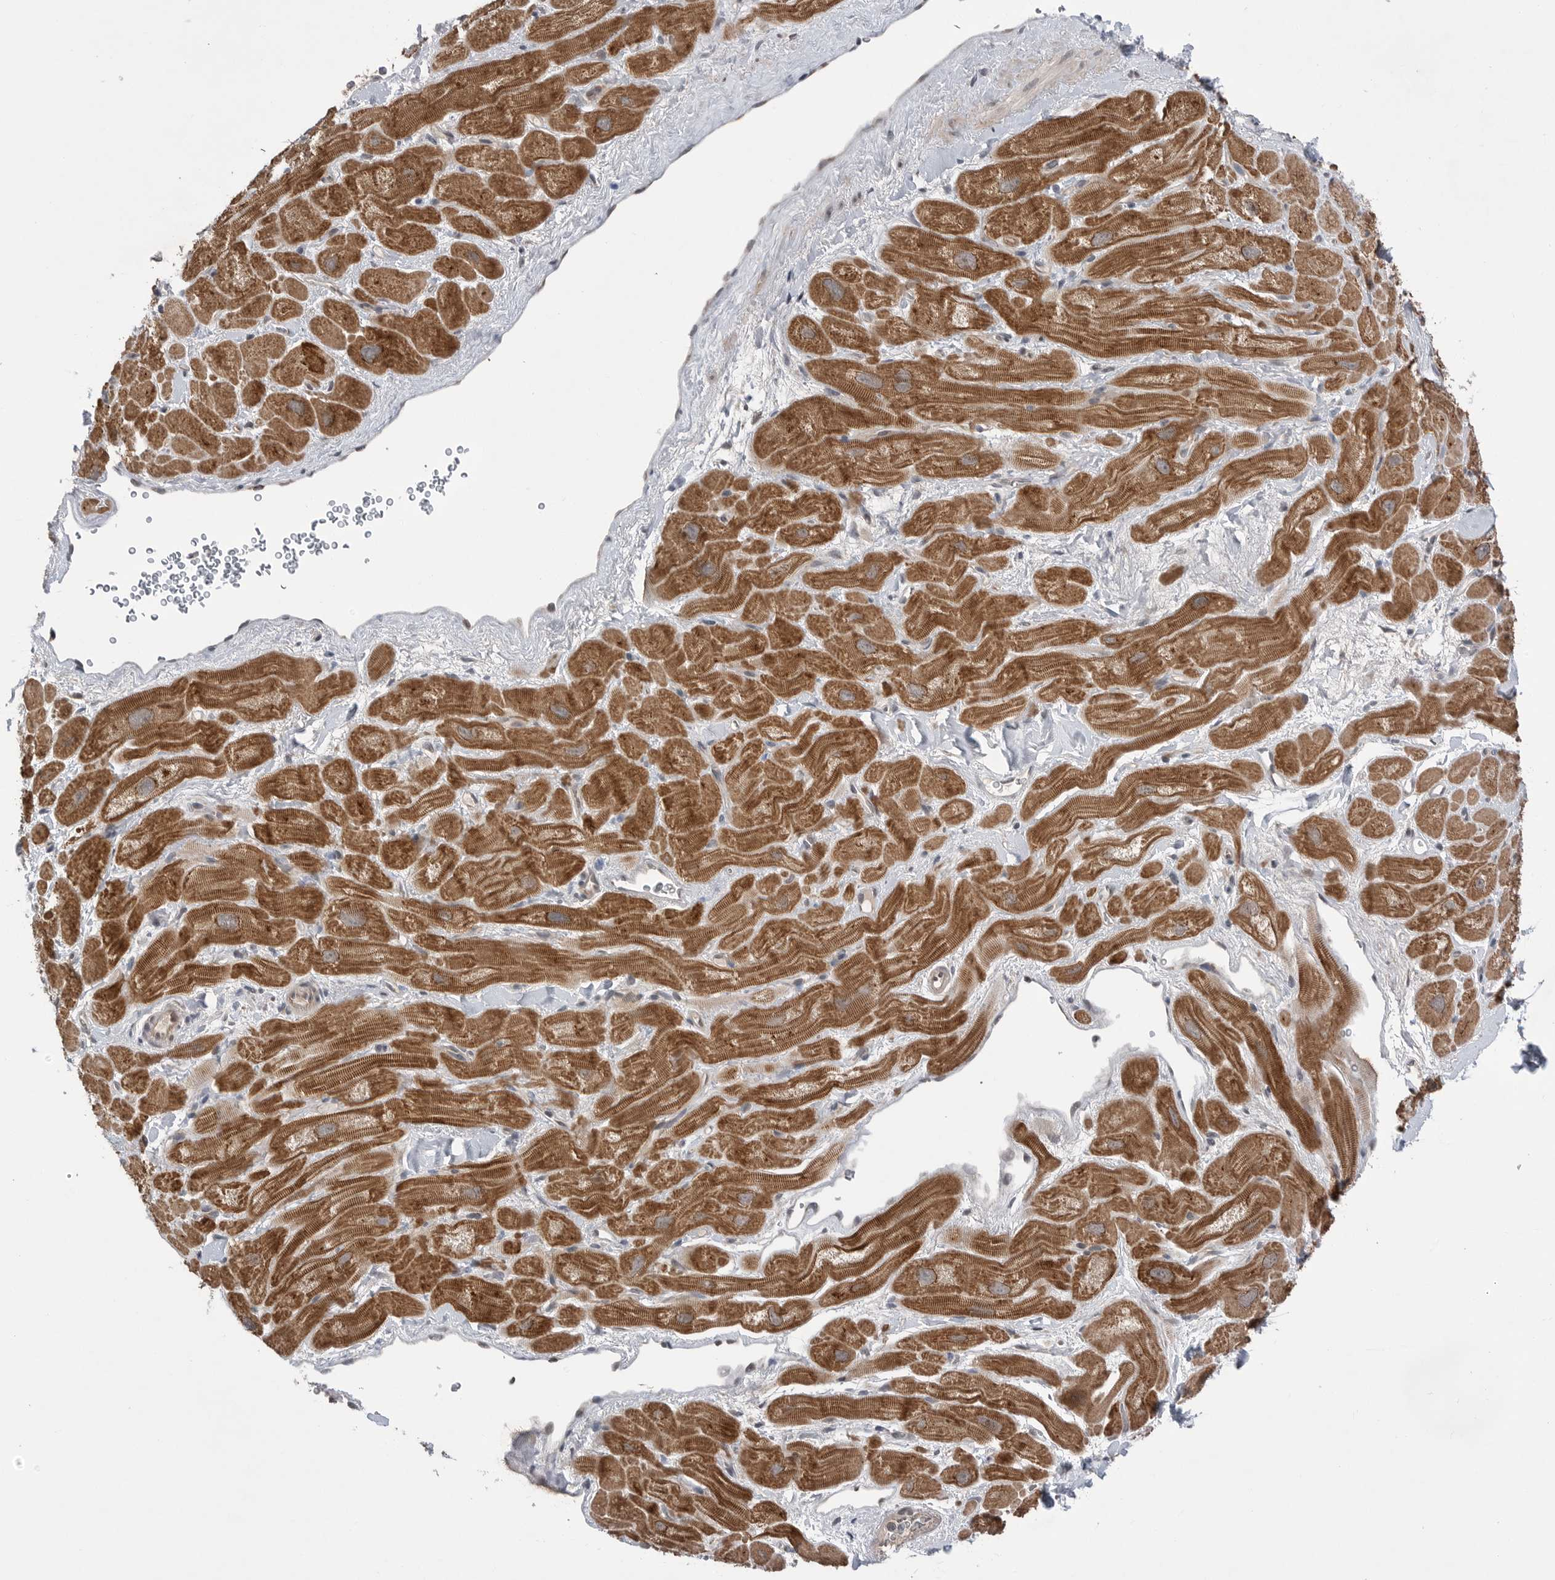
{"staining": {"intensity": "moderate", "quantity": ">75%", "location": "cytoplasmic/membranous"}, "tissue": "heart muscle", "cell_type": "Cardiomyocytes", "image_type": "normal", "snomed": [{"axis": "morphology", "description": "Normal tissue, NOS"}, {"axis": "topography", "description": "Heart"}], "caption": "A medium amount of moderate cytoplasmic/membranous staining is identified in approximately >75% of cardiomyocytes in unremarkable heart muscle. (Brightfield microscopy of DAB IHC at high magnification).", "gene": "NTAQ1", "patient": {"sex": "male", "age": 49}}